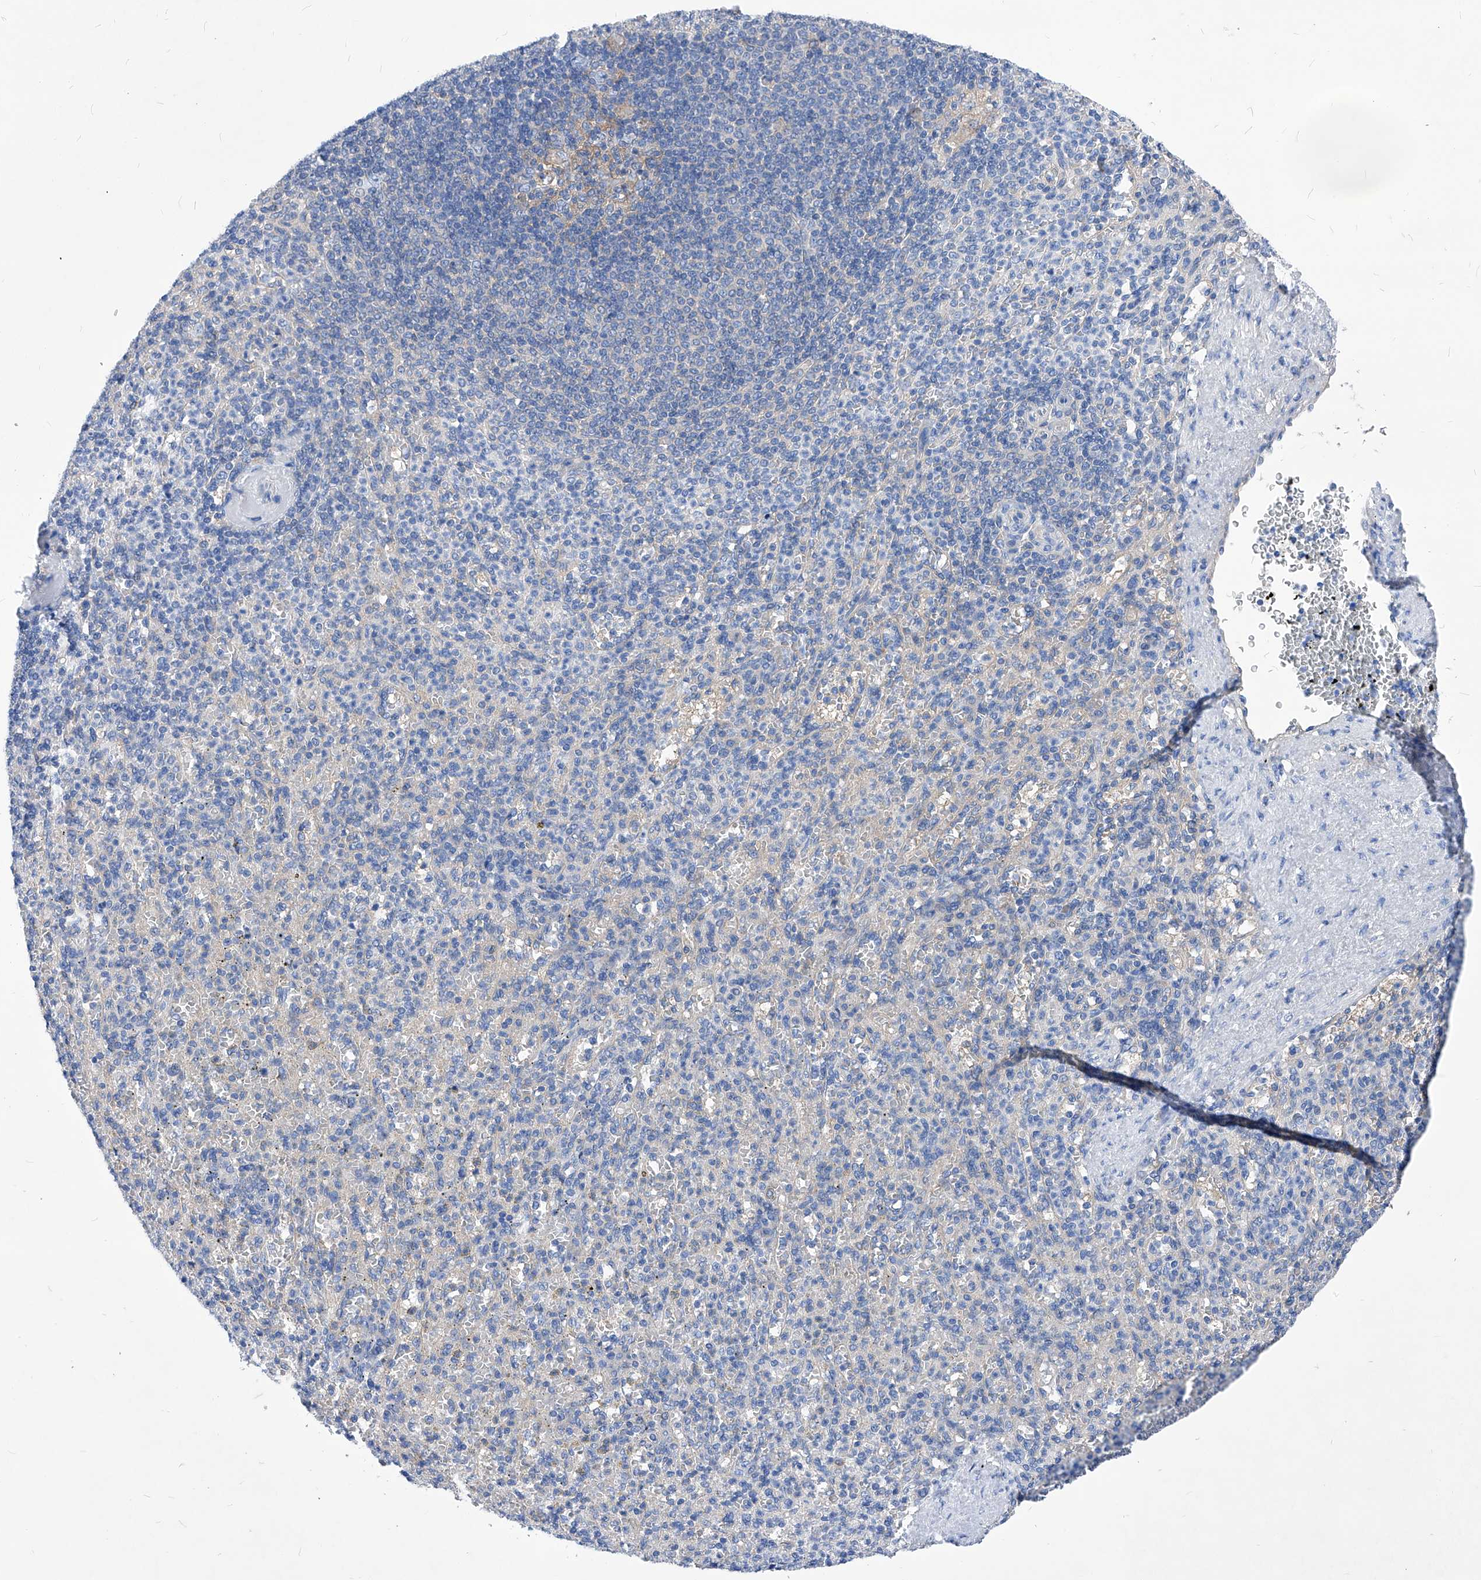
{"staining": {"intensity": "negative", "quantity": "none", "location": "none"}, "tissue": "spleen", "cell_type": "Cells in red pulp", "image_type": "normal", "snomed": [{"axis": "morphology", "description": "Normal tissue, NOS"}, {"axis": "topography", "description": "Spleen"}], "caption": "Image shows no significant protein expression in cells in red pulp of benign spleen. The staining was performed using DAB to visualize the protein expression in brown, while the nuclei were stained in blue with hematoxylin (Magnification: 20x).", "gene": "XPNPEP1", "patient": {"sex": "female", "age": 74}}